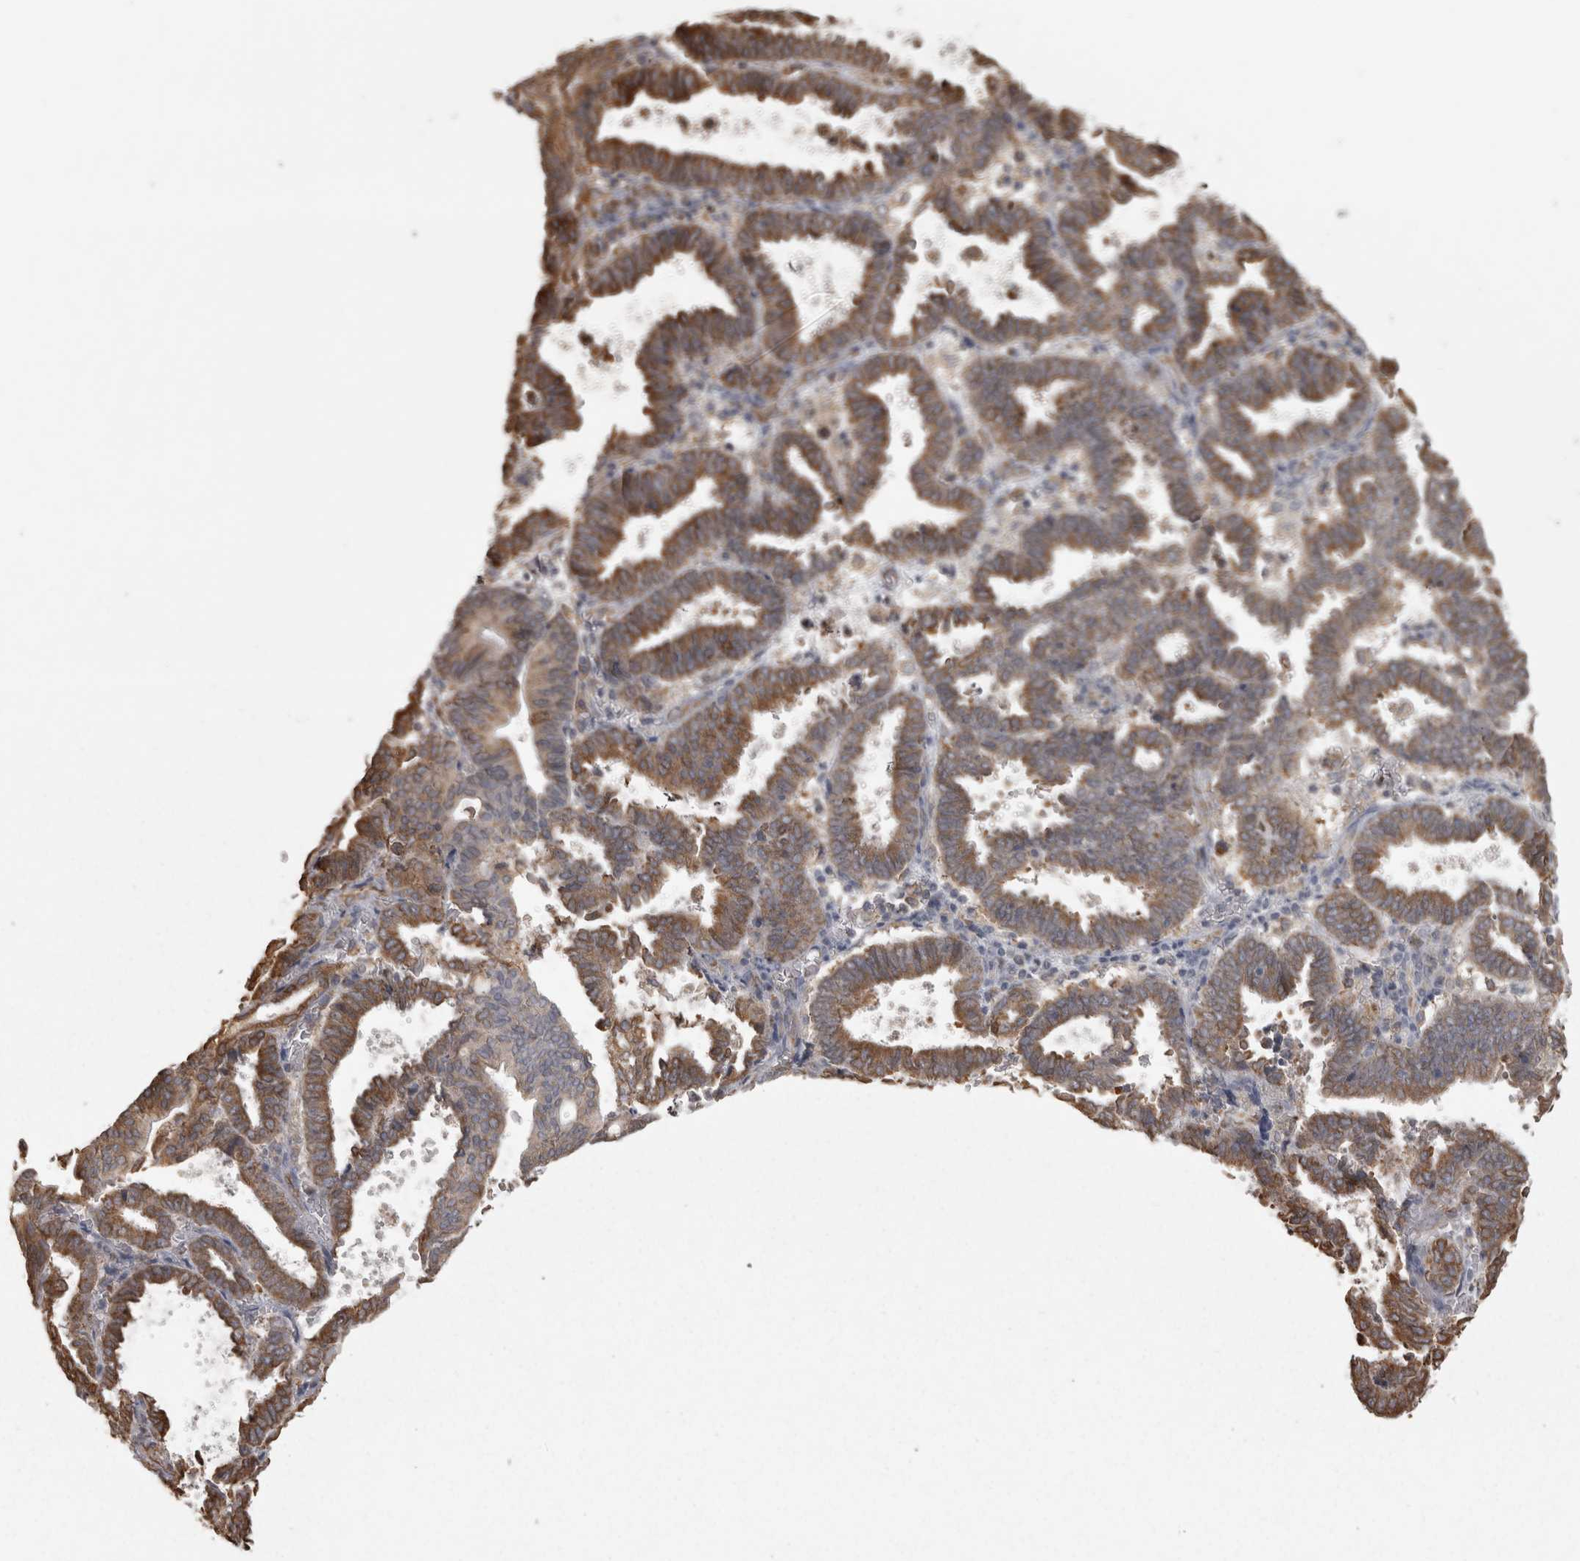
{"staining": {"intensity": "moderate", "quantity": ">75%", "location": "cytoplasmic/membranous"}, "tissue": "endometrial cancer", "cell_type": "Tumor cells", "image_type": "cancer", "snomed": [{"axis": "morphology", "description": "Adenocarcinoma, NOS"}, {"axis": "topography", "description": "Uterus"}], "caption": "Endometrial cancer (adenocarcinoma) tissue demonstrates moderate cytoplasmic/membranous staining in approximately >75% of tumor cells", "gene": "PON2", "patient": {"sex": "female", "age": 83}}